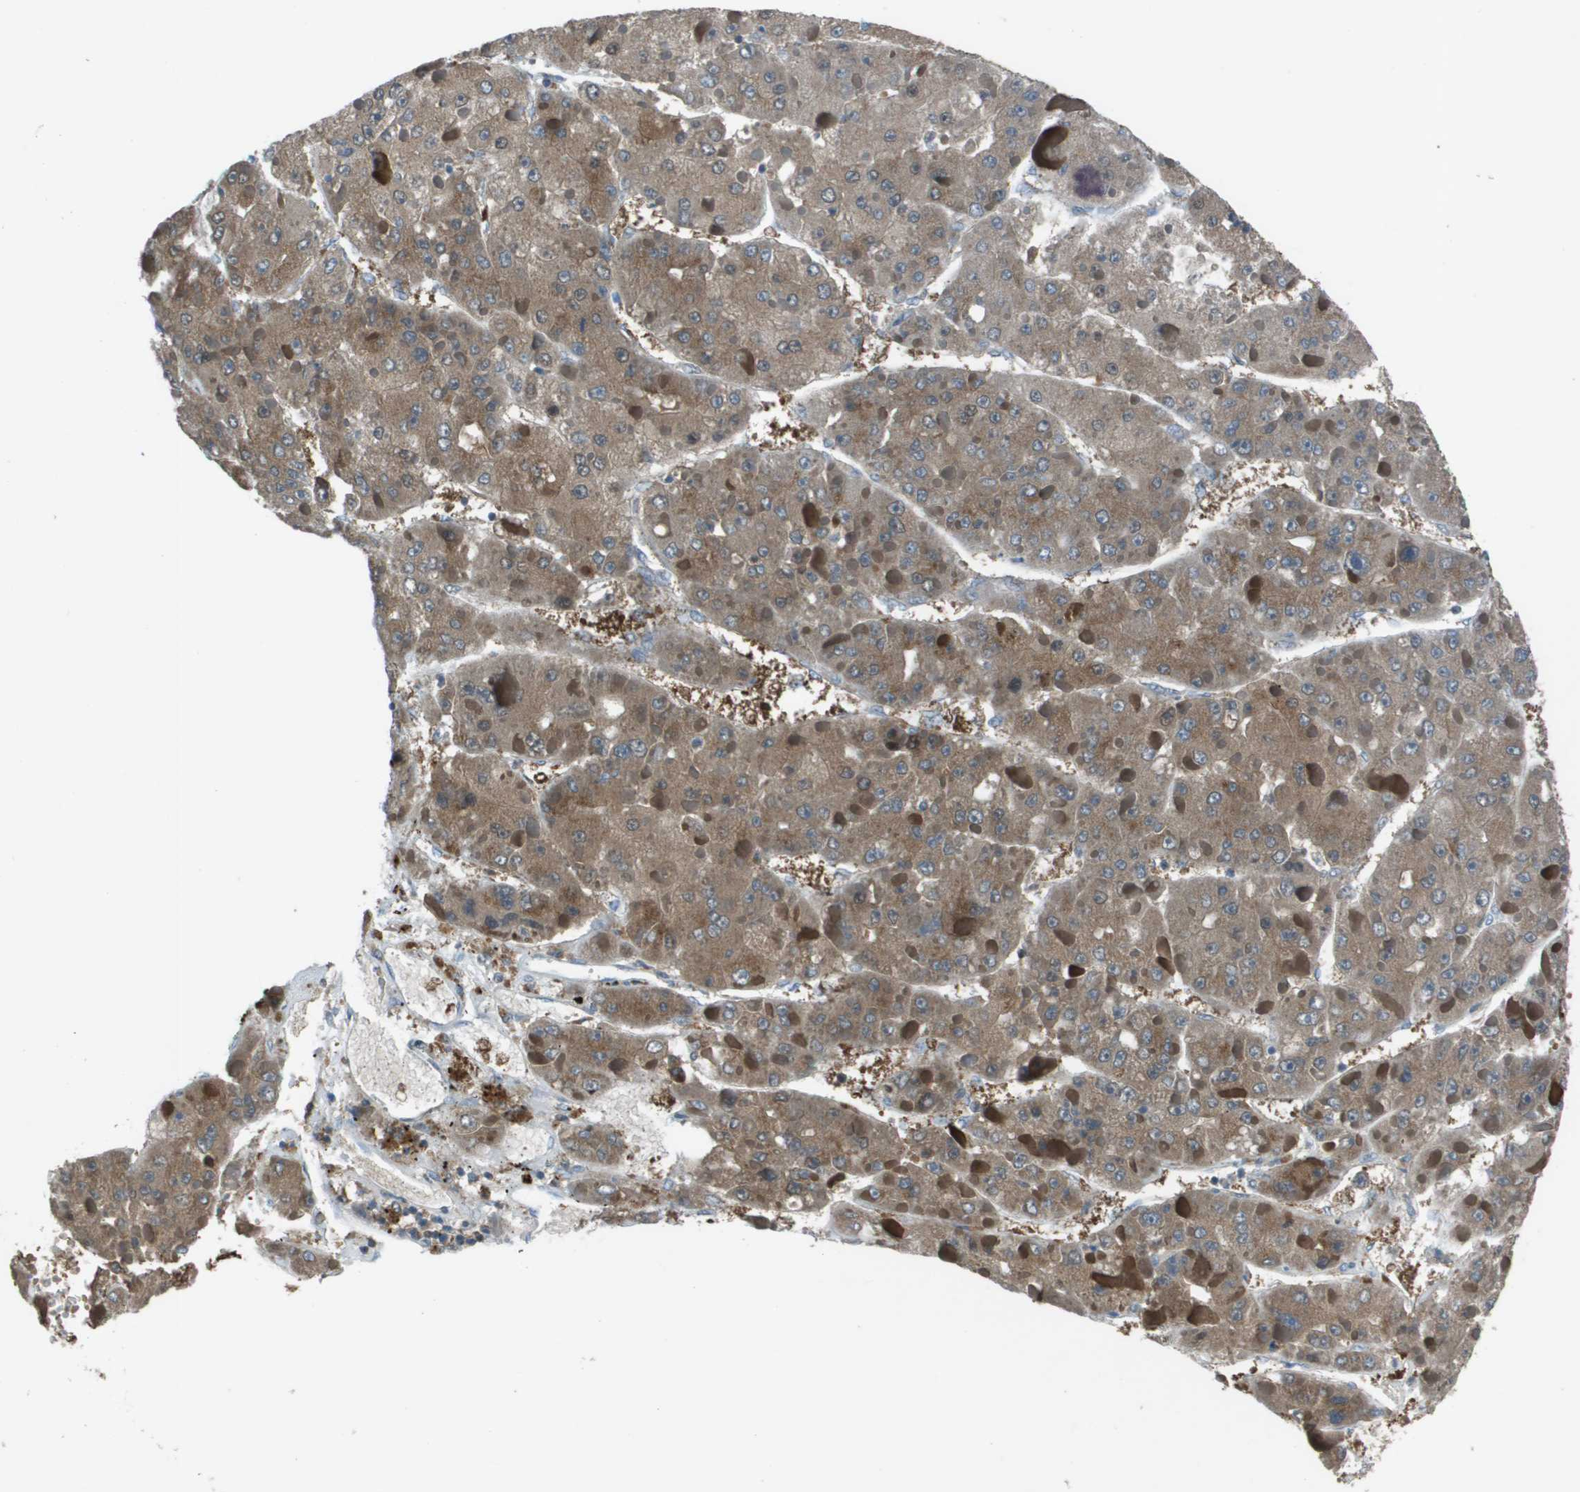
{"staining": {"intensity": "moderate", "quantity": ">75%", "location": "cytoplasmic/membranous"}, "tissue": "liver cancer", "cell_type": "Tumor cells", "image_type": "cancer", "snomed": [{"axis": "morphology", "description": "Carcinoma, Hepatocellular, NOS"}, {"axis": "topography", "description": "Liver"}], "caption": "About >75% of tumor cells in human liver cancer show moderate cytoplasmic/membranous protein positivity as visualized by brown immunohistochemical staining.", "gene": "CAMK4", "patient": {"sex": "female", "age": 73}}